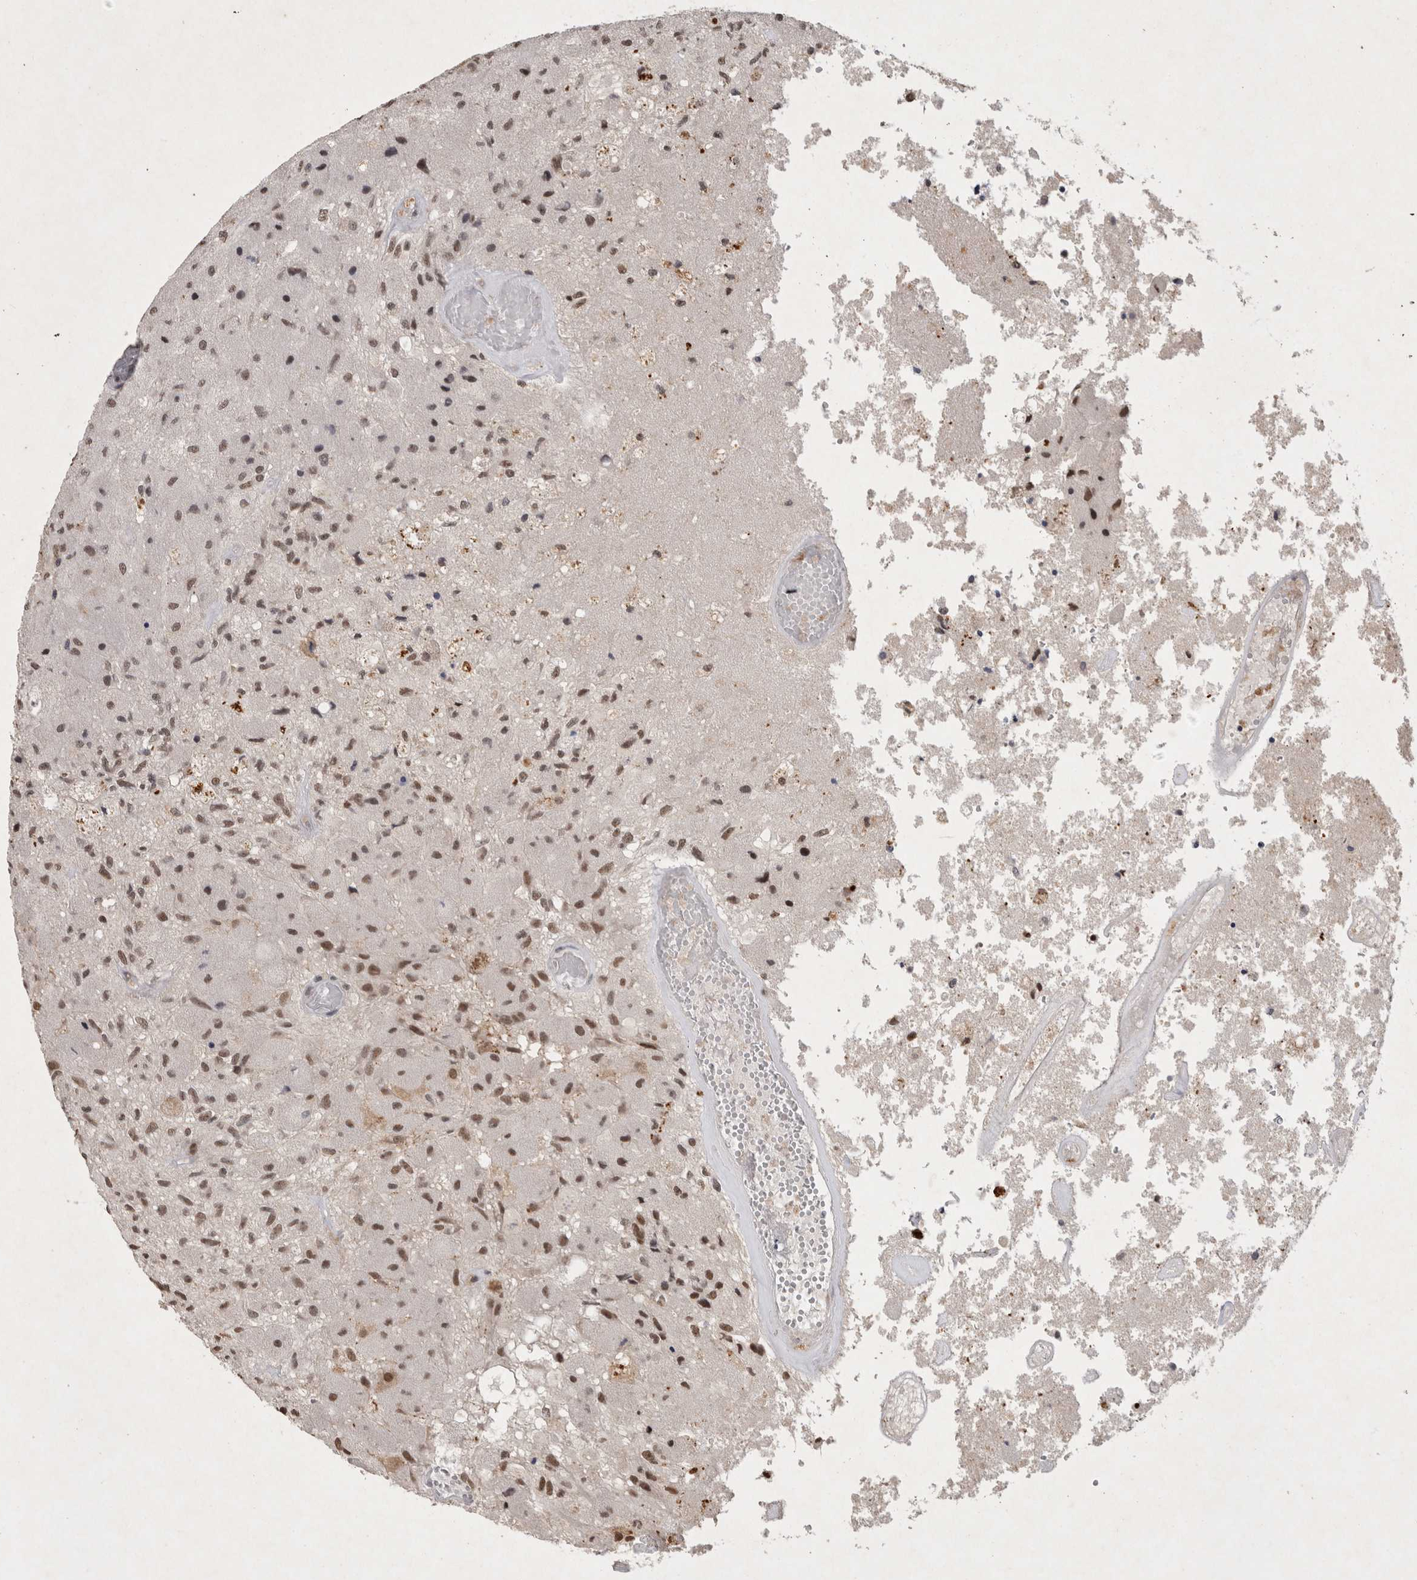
{"staining": {"intensity": "moderate", "quantity": "<25%", "location": "nuclear"}, "tissue": "glioma", "cell_type": "Tumor cells", "image_type": "cancer", "snomed": [{"axis": "morphology", "description": "Normal tissue, NOS"}, {"axis": "morphology", "description": "Glioma, malignant, High grade"}, {"axis": "topography", "description": "Cerebral cortex"}], "caption": "Immunohistochemical staining of malignant high-grade glioma exhibits moderate nuclear protein expression in approximately <25% of tumor cells.", "gene": "XRCC5", "patient": {"sex": "male", "age": 77}}